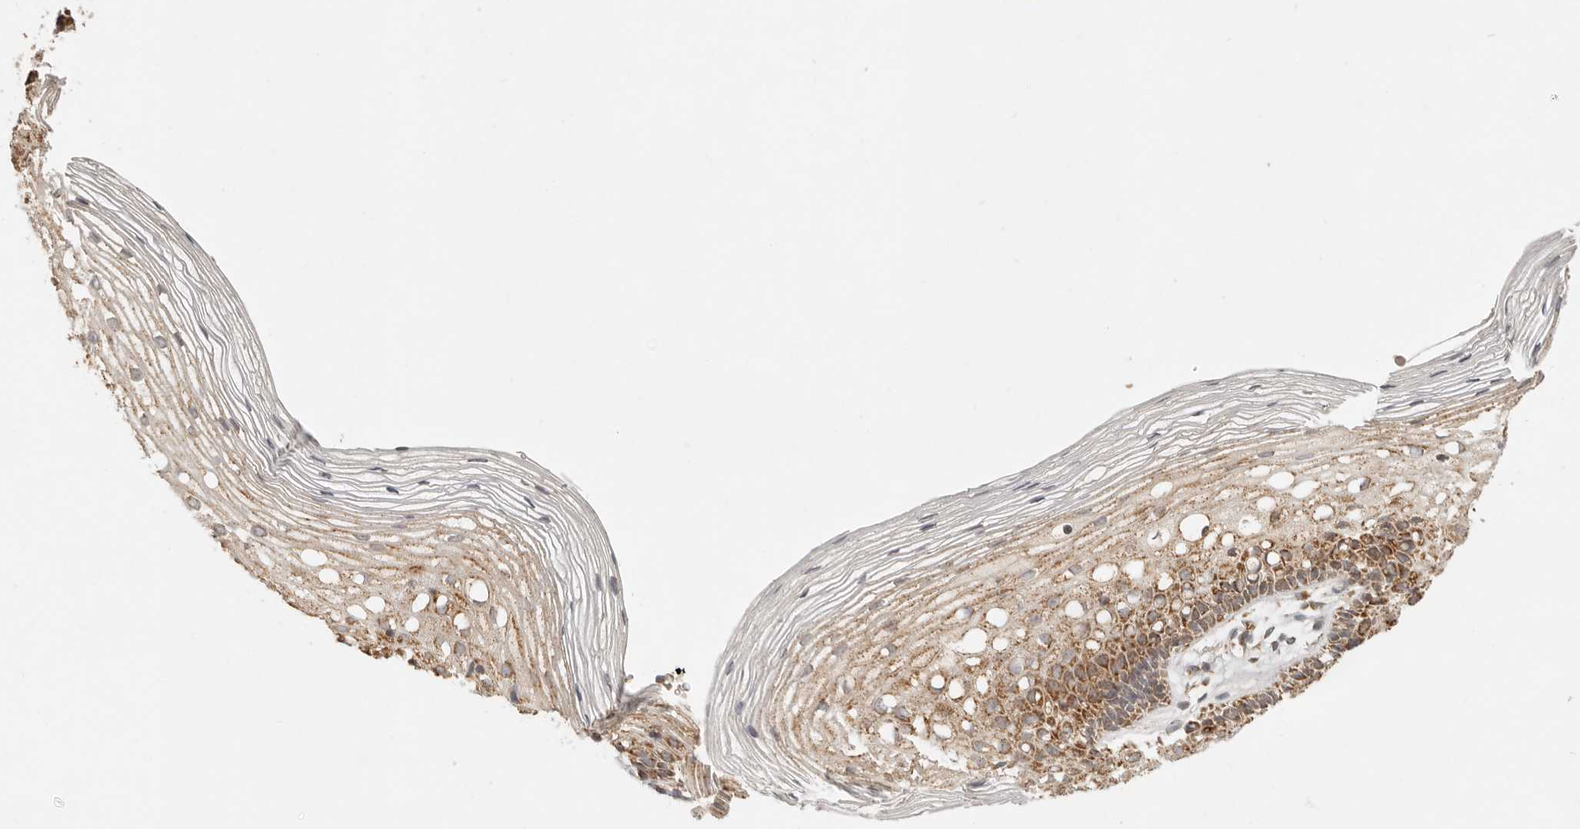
{"staining": {"intensity": "moderate", "quantity": ">75%", "location": "cytoplasmic/membranous"}, "tissue": "cervix", "cell_type": "Glandular cells", "image_type": "normal", "snomed": [{"axis": "morphology", "description": "Normal tissue, NOS"}, {"axis": "topography", "description": "Cervix"}], "caption": "Brown immunohistochemical staining in normal cervix reveals moderate cytoplasmic/membranous expression in approximately >75% of glandular cells.", "gene": "MRPL55", "patient": {"sex": "female", "age": 27}}